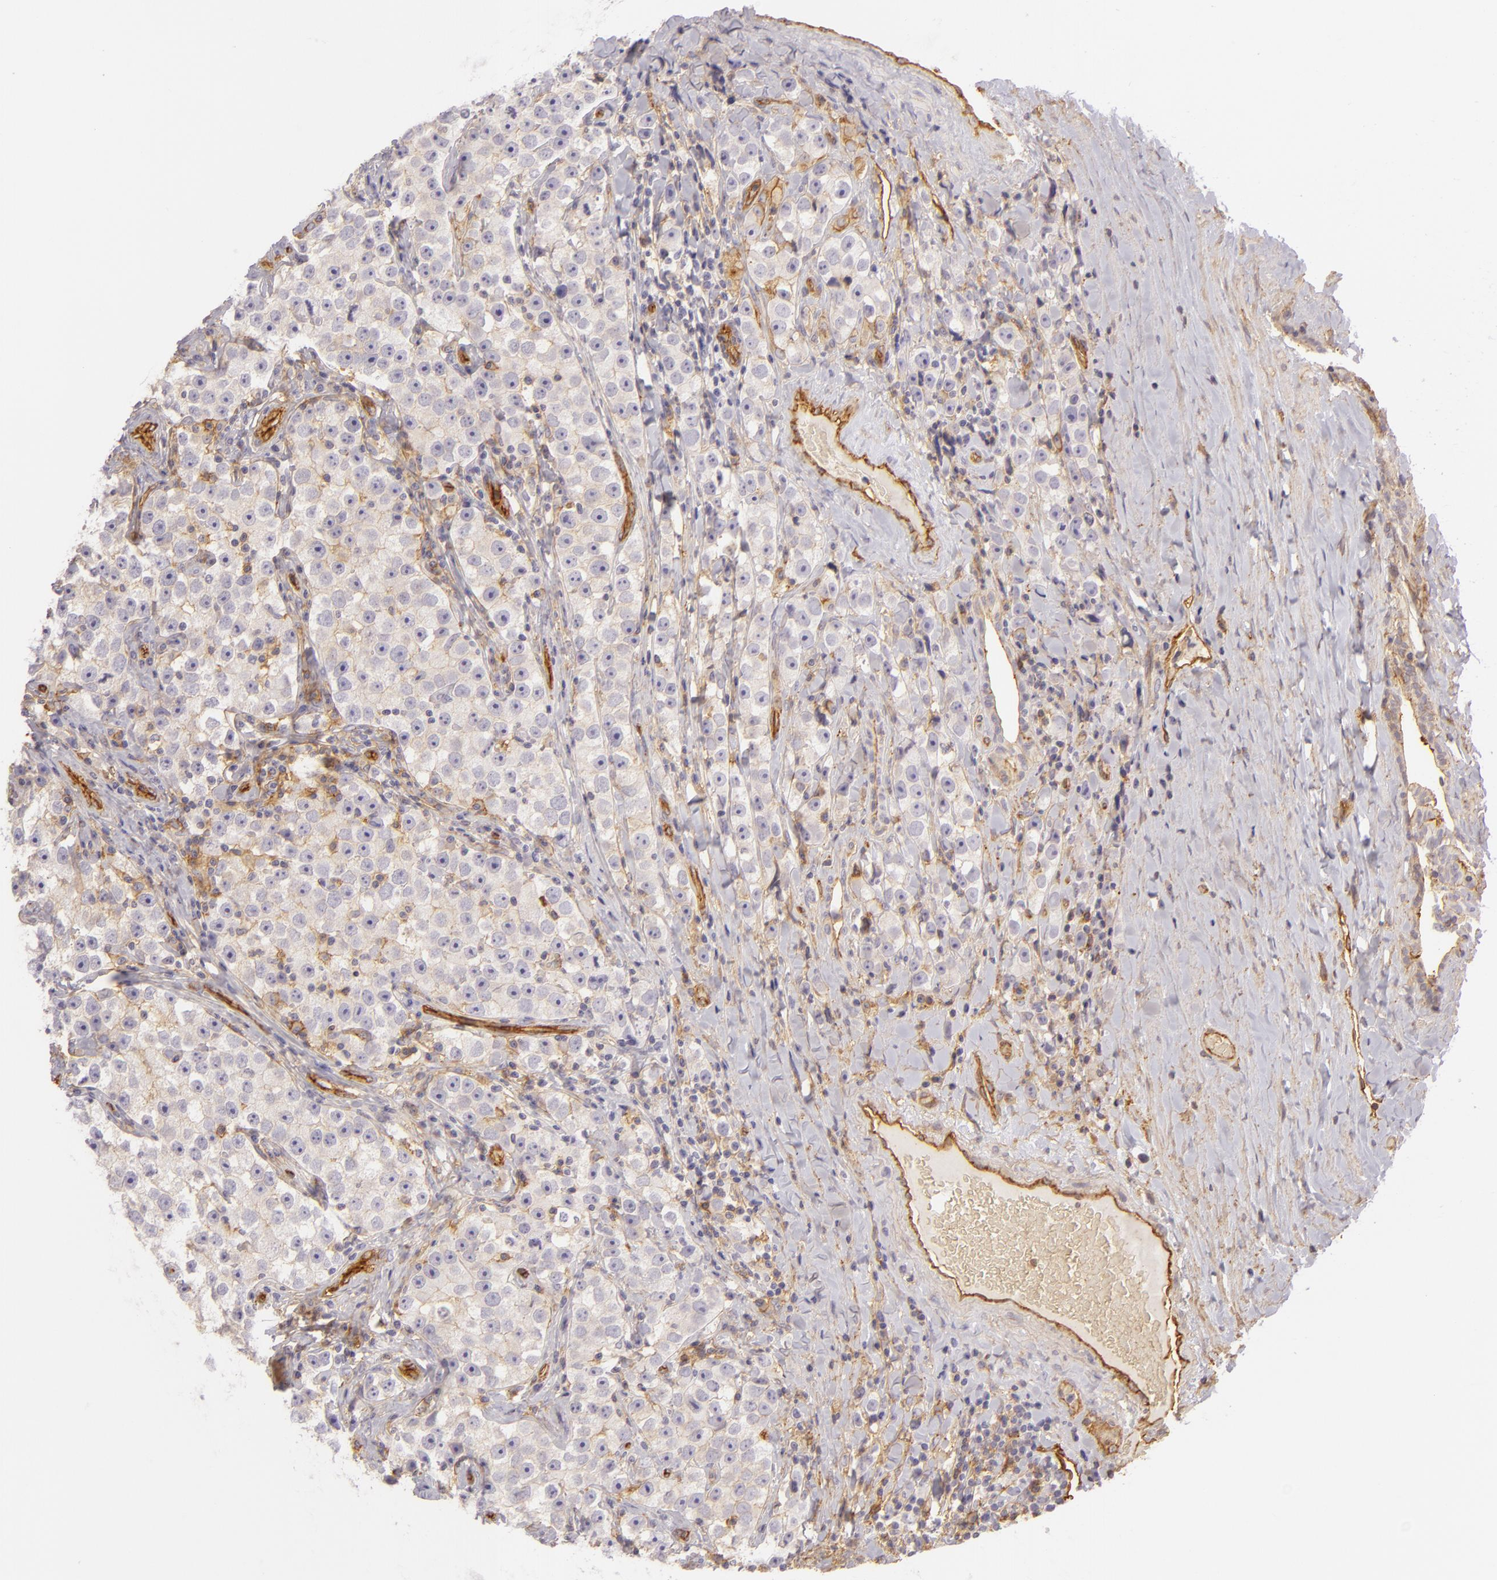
{"staining": {"intensity": "negative", "quantity": "none", "location": "none"}, "tissue": "testis cancer", "cell_type": "Tumor cells", "image_type": "cancer", "snomed": [{"axis": "morphology", "description": "Seminoma, NOS"}, {"axis": "topography", "description": "Testis"}], "caption": "This is a histopathology image of immunohistochemistry staining of testis cancer (seminoma), which shows no expression in tumor cells.", "gene": "CD59", "patient": {"sex": "male", "age": 32}}